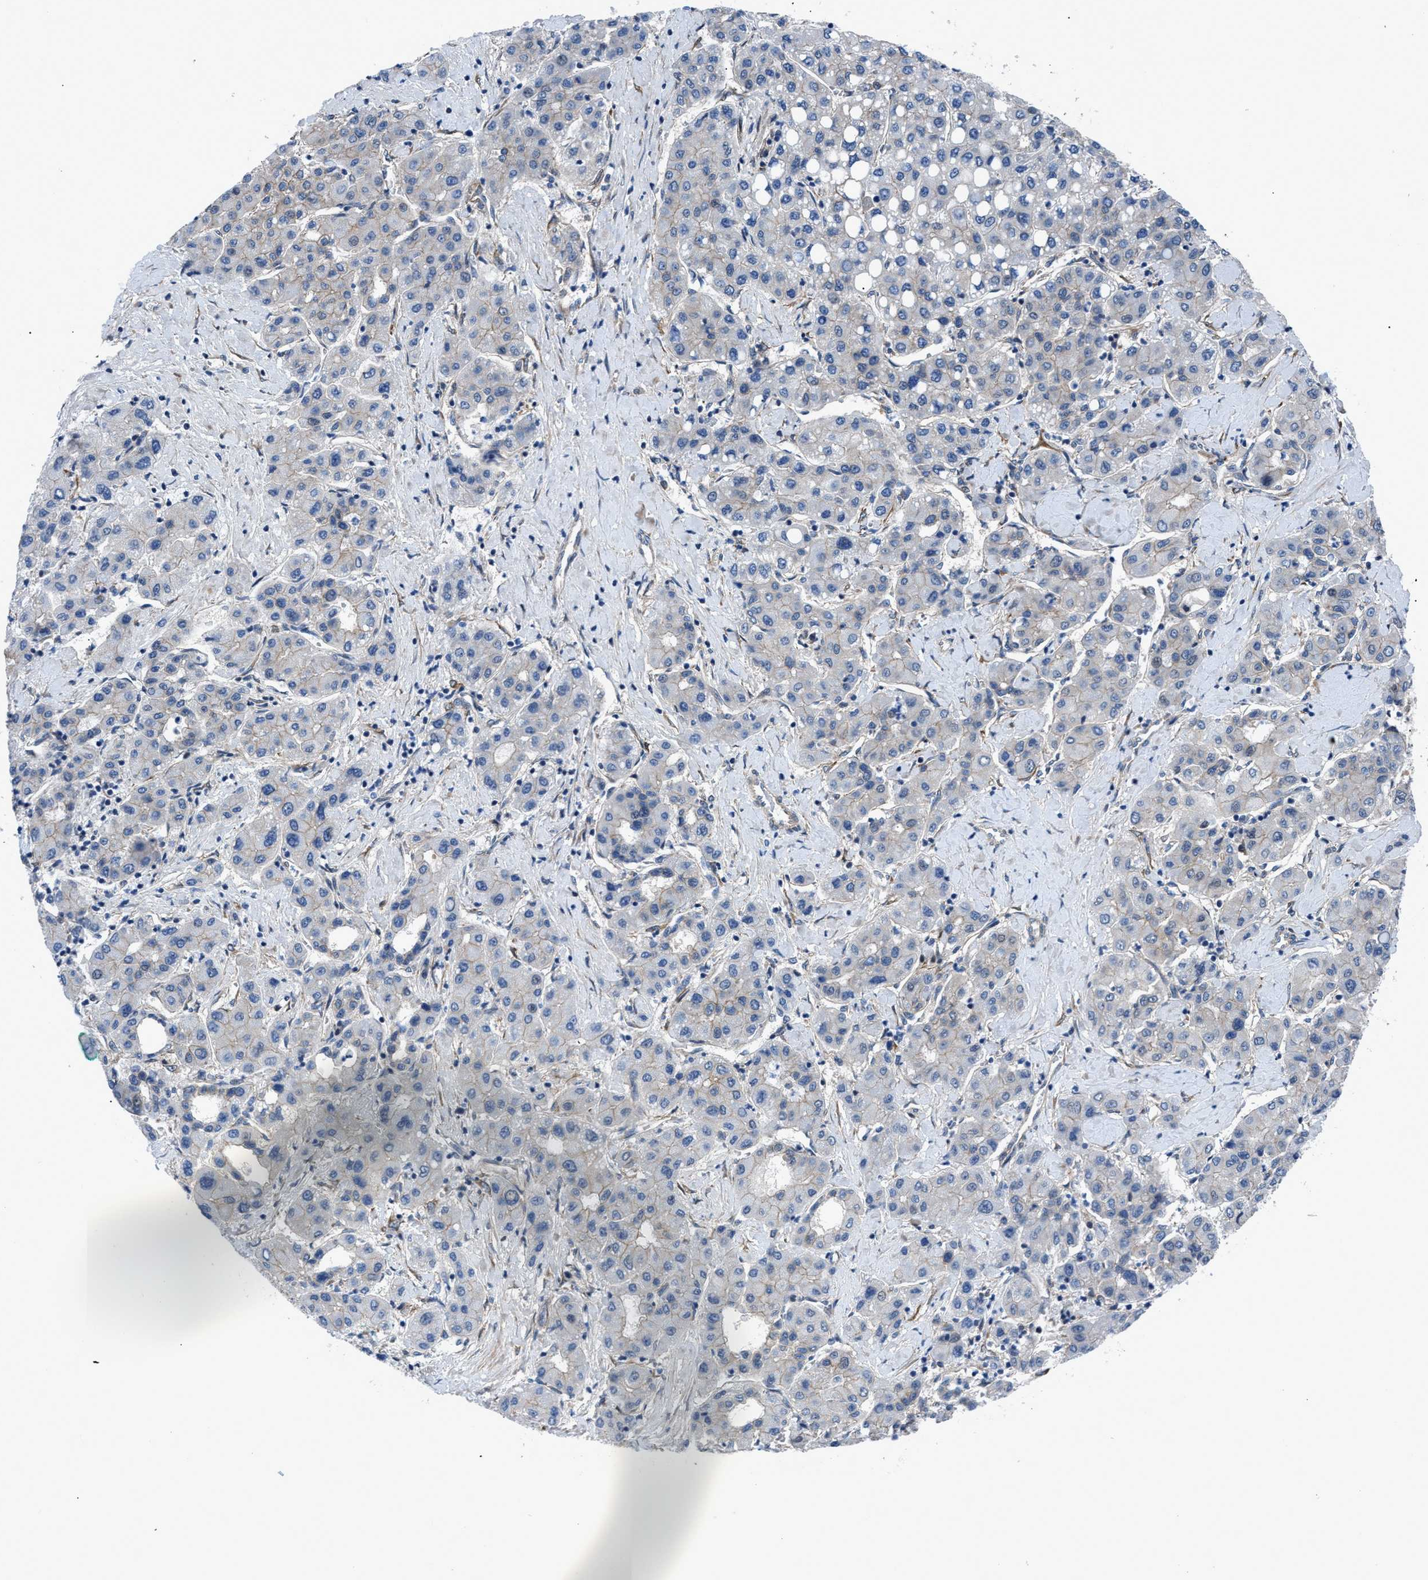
{"staining": {"intensity": "negative", "quantity": "none", "location": "none"}, "tissue": "liver cancer", "cell_type": "Tumor cells", "image_type": "cancer", "snomed": [{"axis": "morphology", "description": "Carcinoma, Hepatocellular, NOS"}, {"axis": "topography", "description": "Liver"}], "caption": "This is a image of IHC staining of liver cancer, which shows no positivity in tumor cells.", "gene": "DMAC1", "patient": {"sex": "male", "age": 65}}